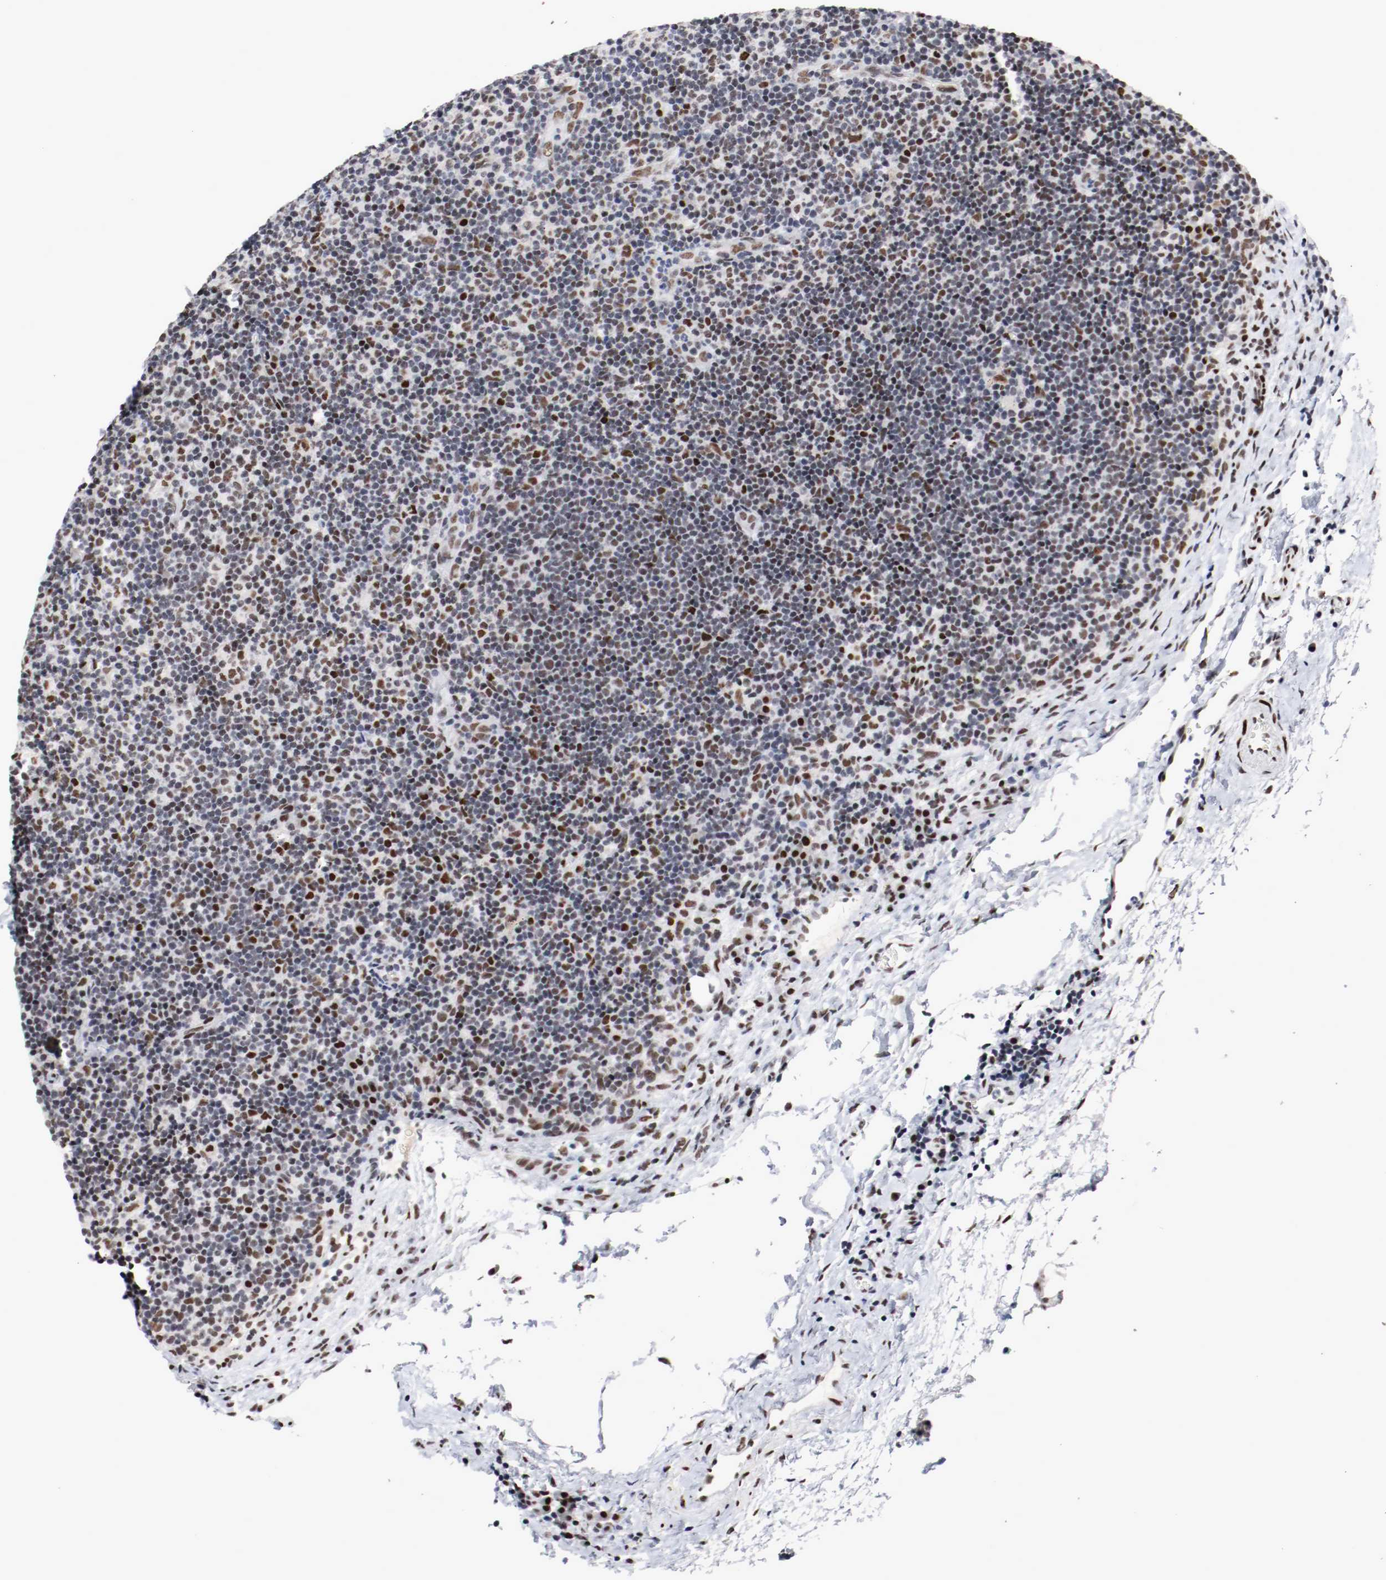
{"staining": {"intensity": "weak", "quantity": "<25%", "location": "nuclear"}, "tissue": "lymphoma", "cell_type": "Tumor cells", "image_type": "cancer", "snomed": [{"axis": "morphology", "description": "Malignant lymphoma, non-Hodgkin's type, Low grade"}, {"axis": "topography", "description": "Lymph node"}], "caption": "Image shows no significant protein staining in tumor cells of malignant lymphoma, non-Hodgkin's type (low-grade).", "gene": "MEF2D", "patient": {"sex": "male", "age": 70}}